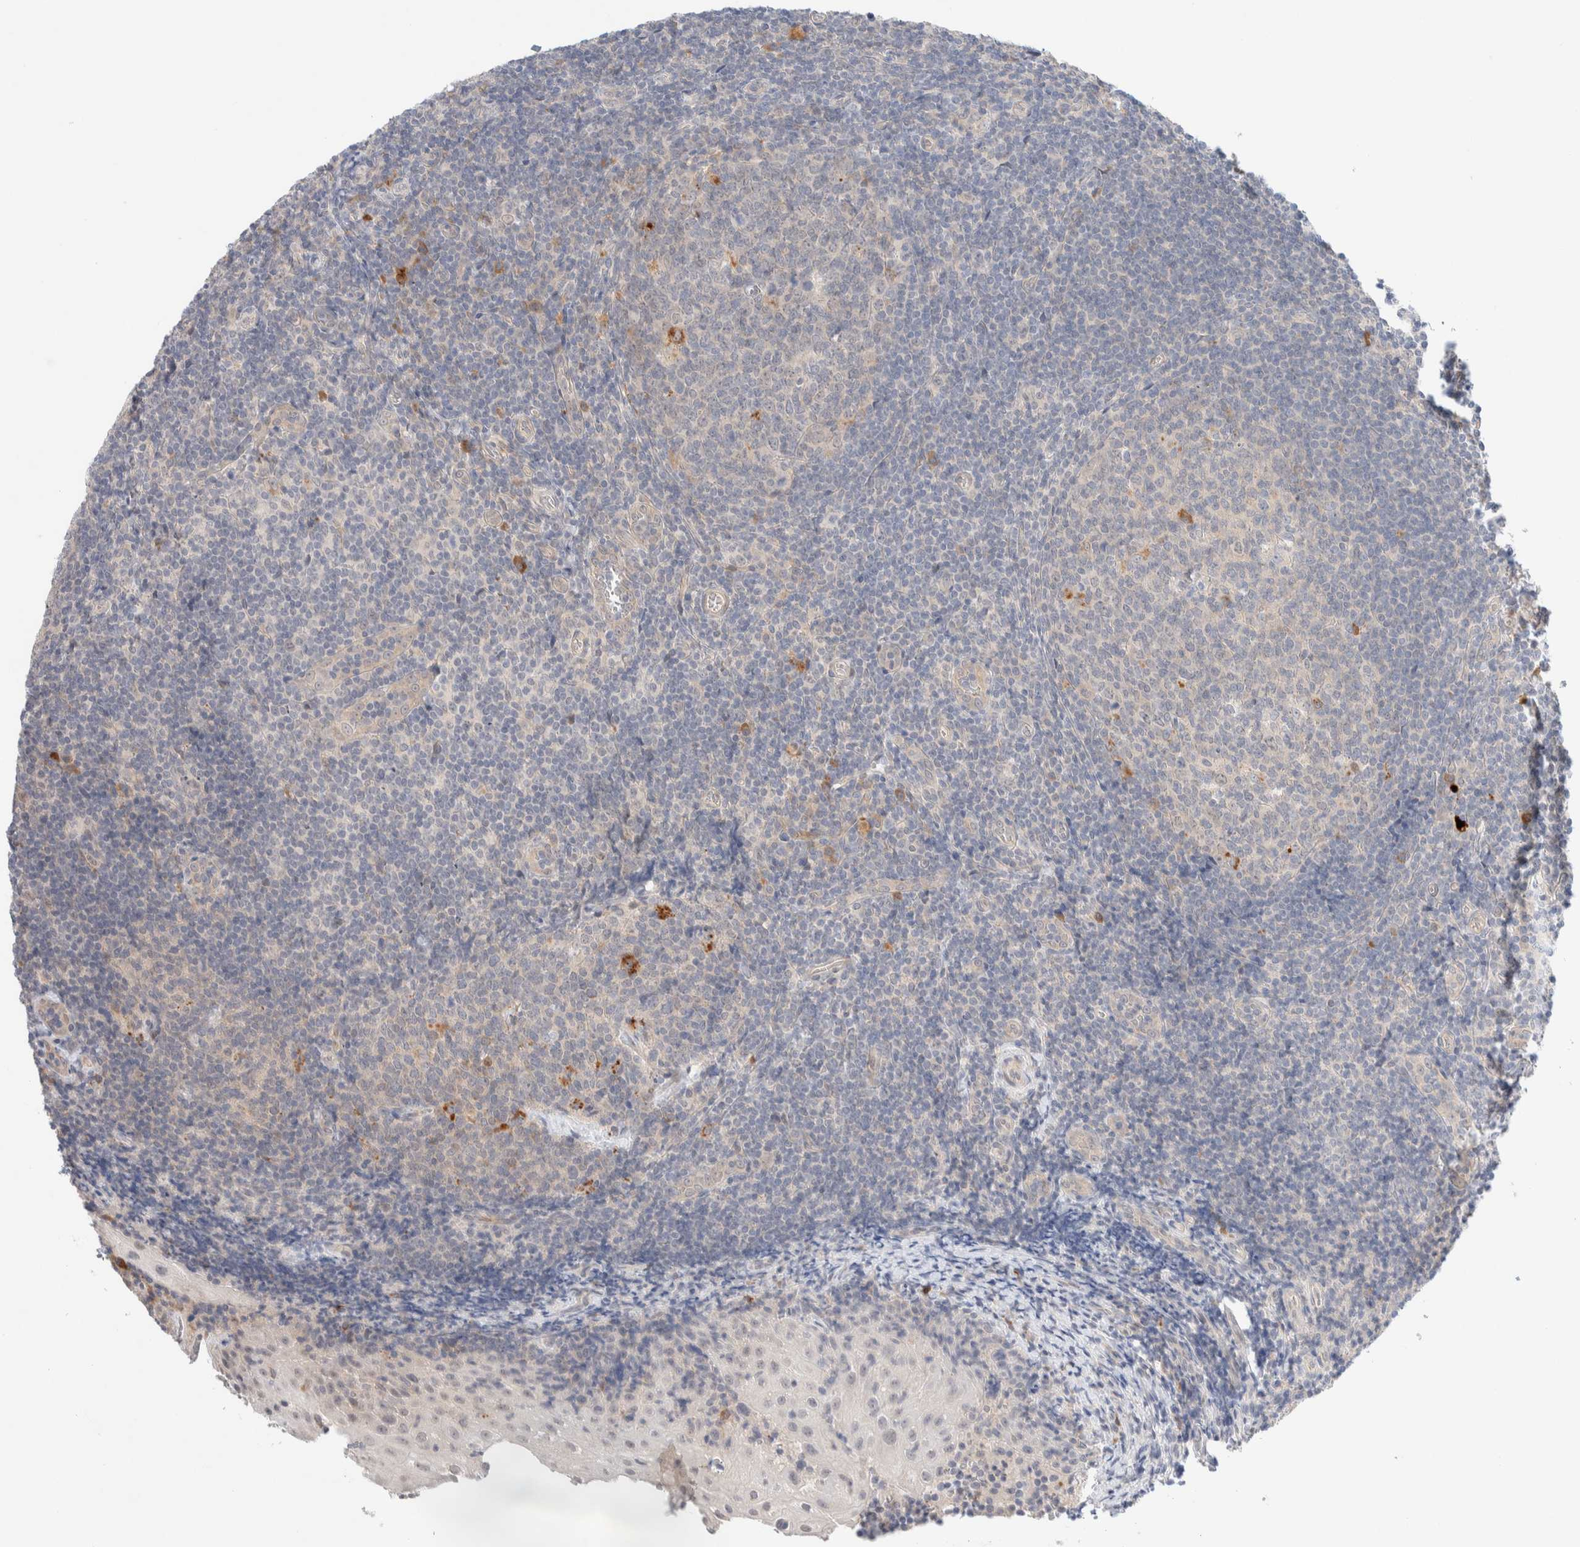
{"staining": {"intensity": "negative", "quantity": "none", "location": "none"}, "tissue": "tonsil", "cell_type": "Germinal center cells", "image_type": "normal", "snomed": [{"axis": "morphology", "description": "Normal tissue, NOS"}, {"axis": "topography", "description": "Tonsil"}], "caption": "Tonsil stained for a protein using immunohistochemistry exhibits no staining germinal center cells.", "gene": "CHKA", "patient": {"sex": "male", "age": 37}}